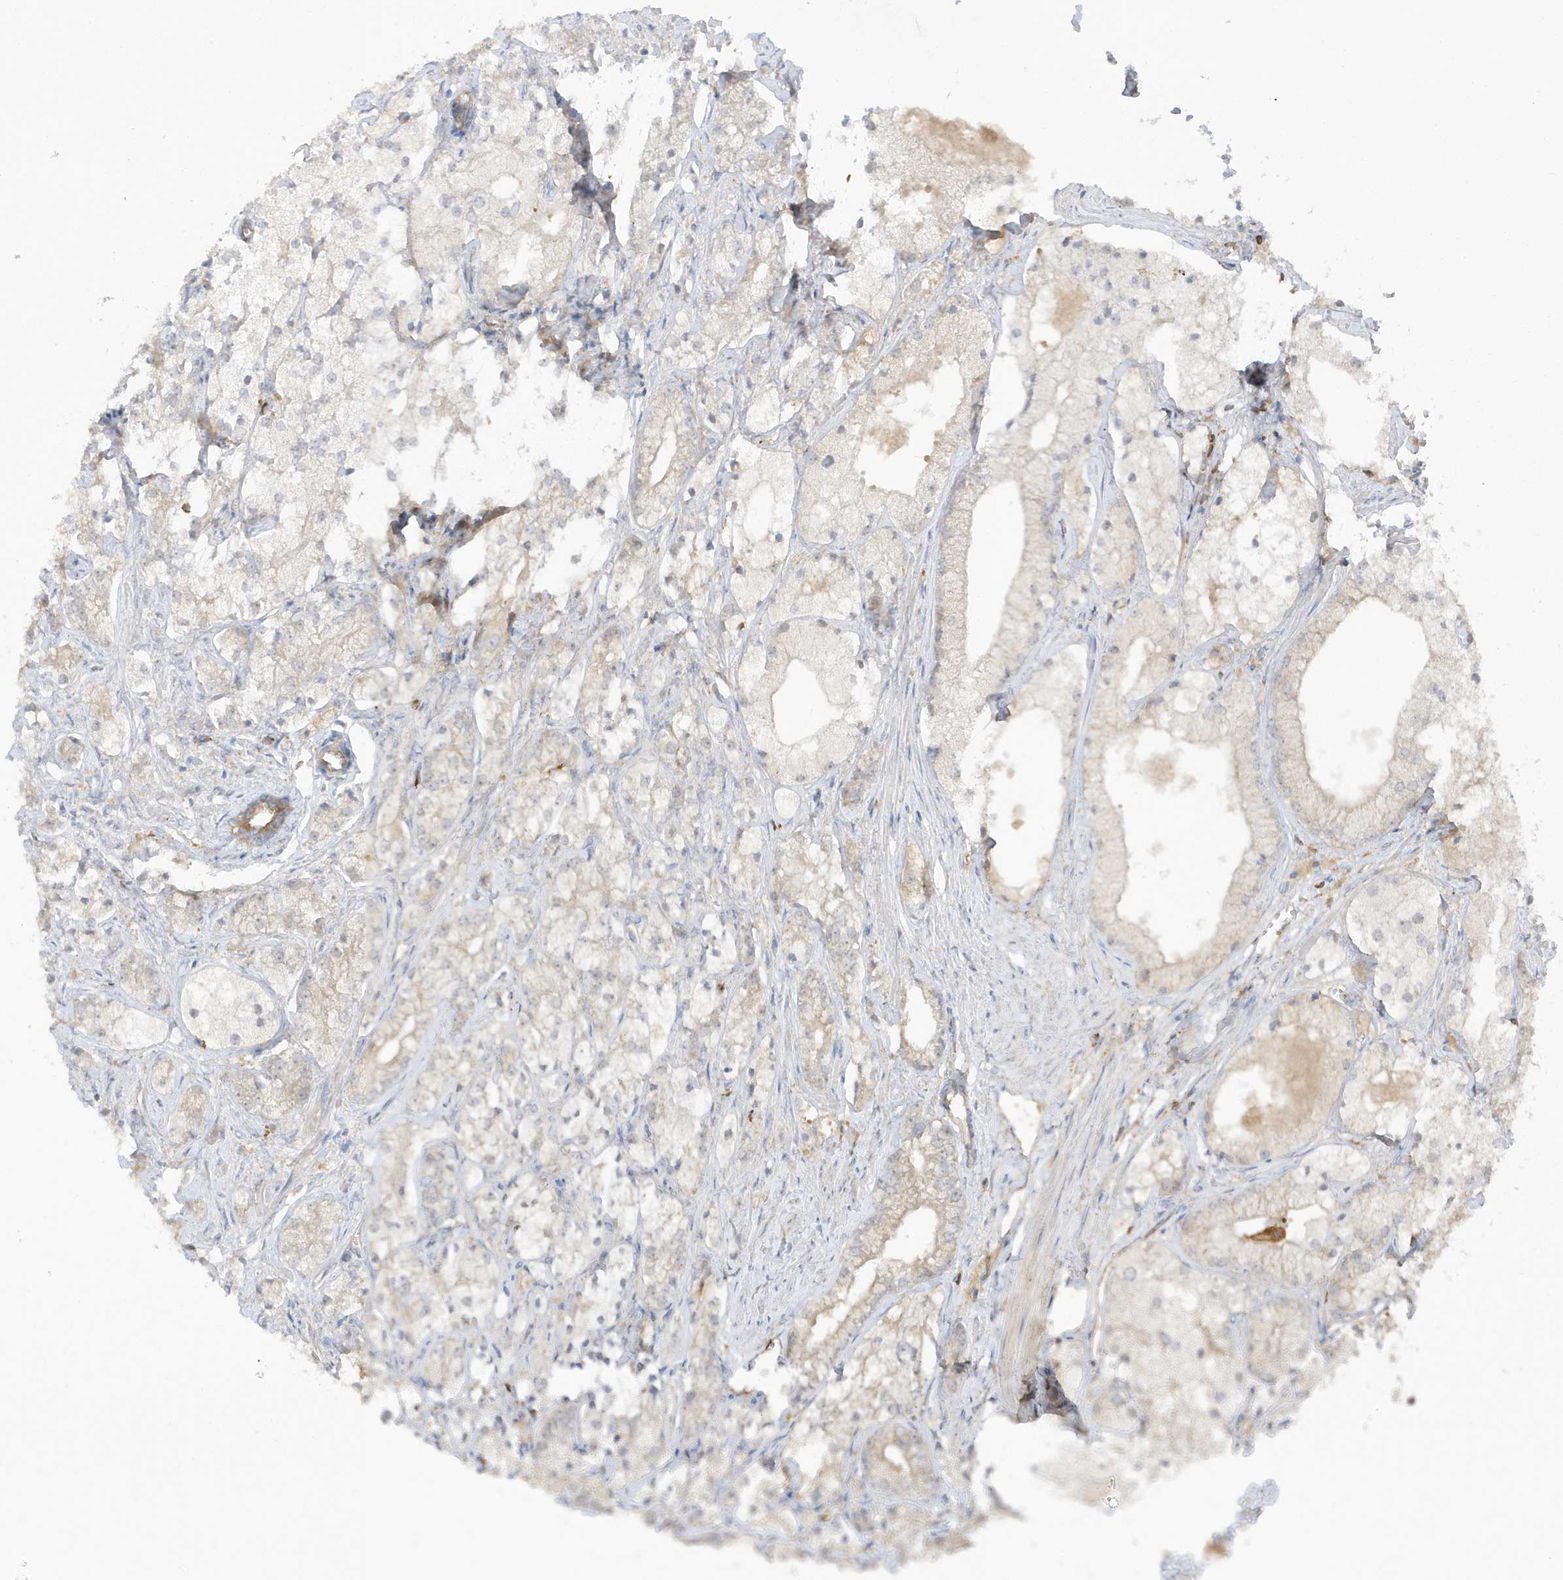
{"staining": {"intensity": "negative", "quantity": "none", "location": "none"}, "tissue": "prostate cancer", "cell_type": "Tumor cells", "image_type": "cancer", "snomed": [{"axis": "morphology", "description": "Adenocarcinoma, Low grade"}, {"axis": "topography", "description": "Prostate"}], "caption": "Immunohistochemistry micrograph of neoplastic tissue: human prostate adenocarcinoma (low-grade) stained with DAB shows no significant protein positivity in tumor cells. Brightfield microscopy of immunohistochemistry stained with DAB (brown) and hematoxylin (blue), captured at high magnification.", "gene": "PHACTR2", "patient": {"sex": "male", "age": 69}}